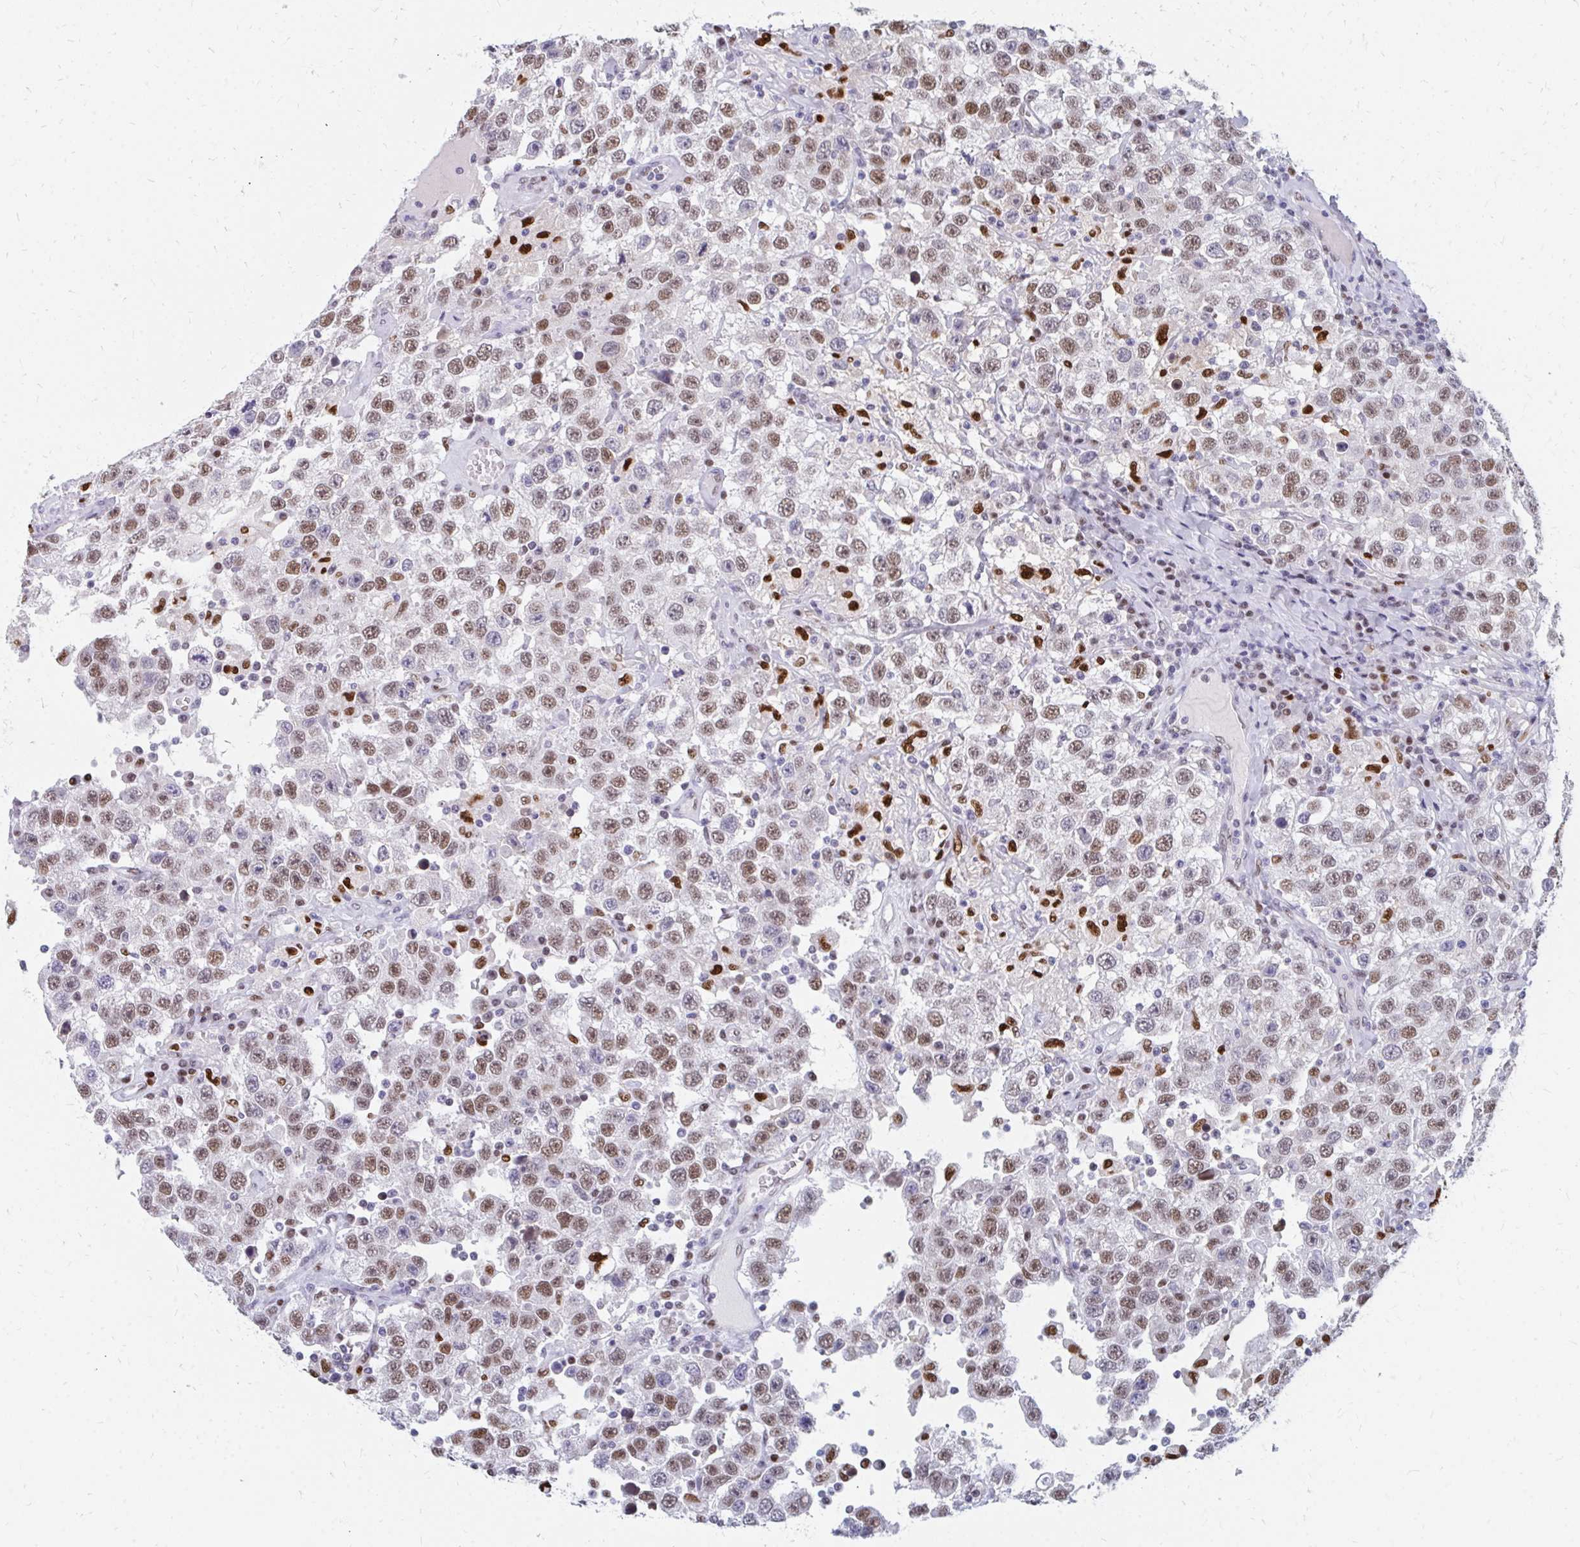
{"staining": {"intensity": "moderate", "quantity": ">75%", "location": "nuclear"}, "tissue": "testis cancer", "cell_type": "Tumor cells", "image_type": "cancer", "snomed": [{"axis": "morphology", "description": "Seminoma, NOS"}, {"axis": "topography", "description": "Testis"}], "caption": "High-magnification brightfield microscopy of testis cancer stained with DAB (3,3'-diaminobenzidine) (brown) and counterstained with hematoxylin (blue). tumor cells exhibit moderate nuclear staining is present in about>75% of cells.", "gene": "PLK3", "patient": {"sex": "male", "age": 41}}